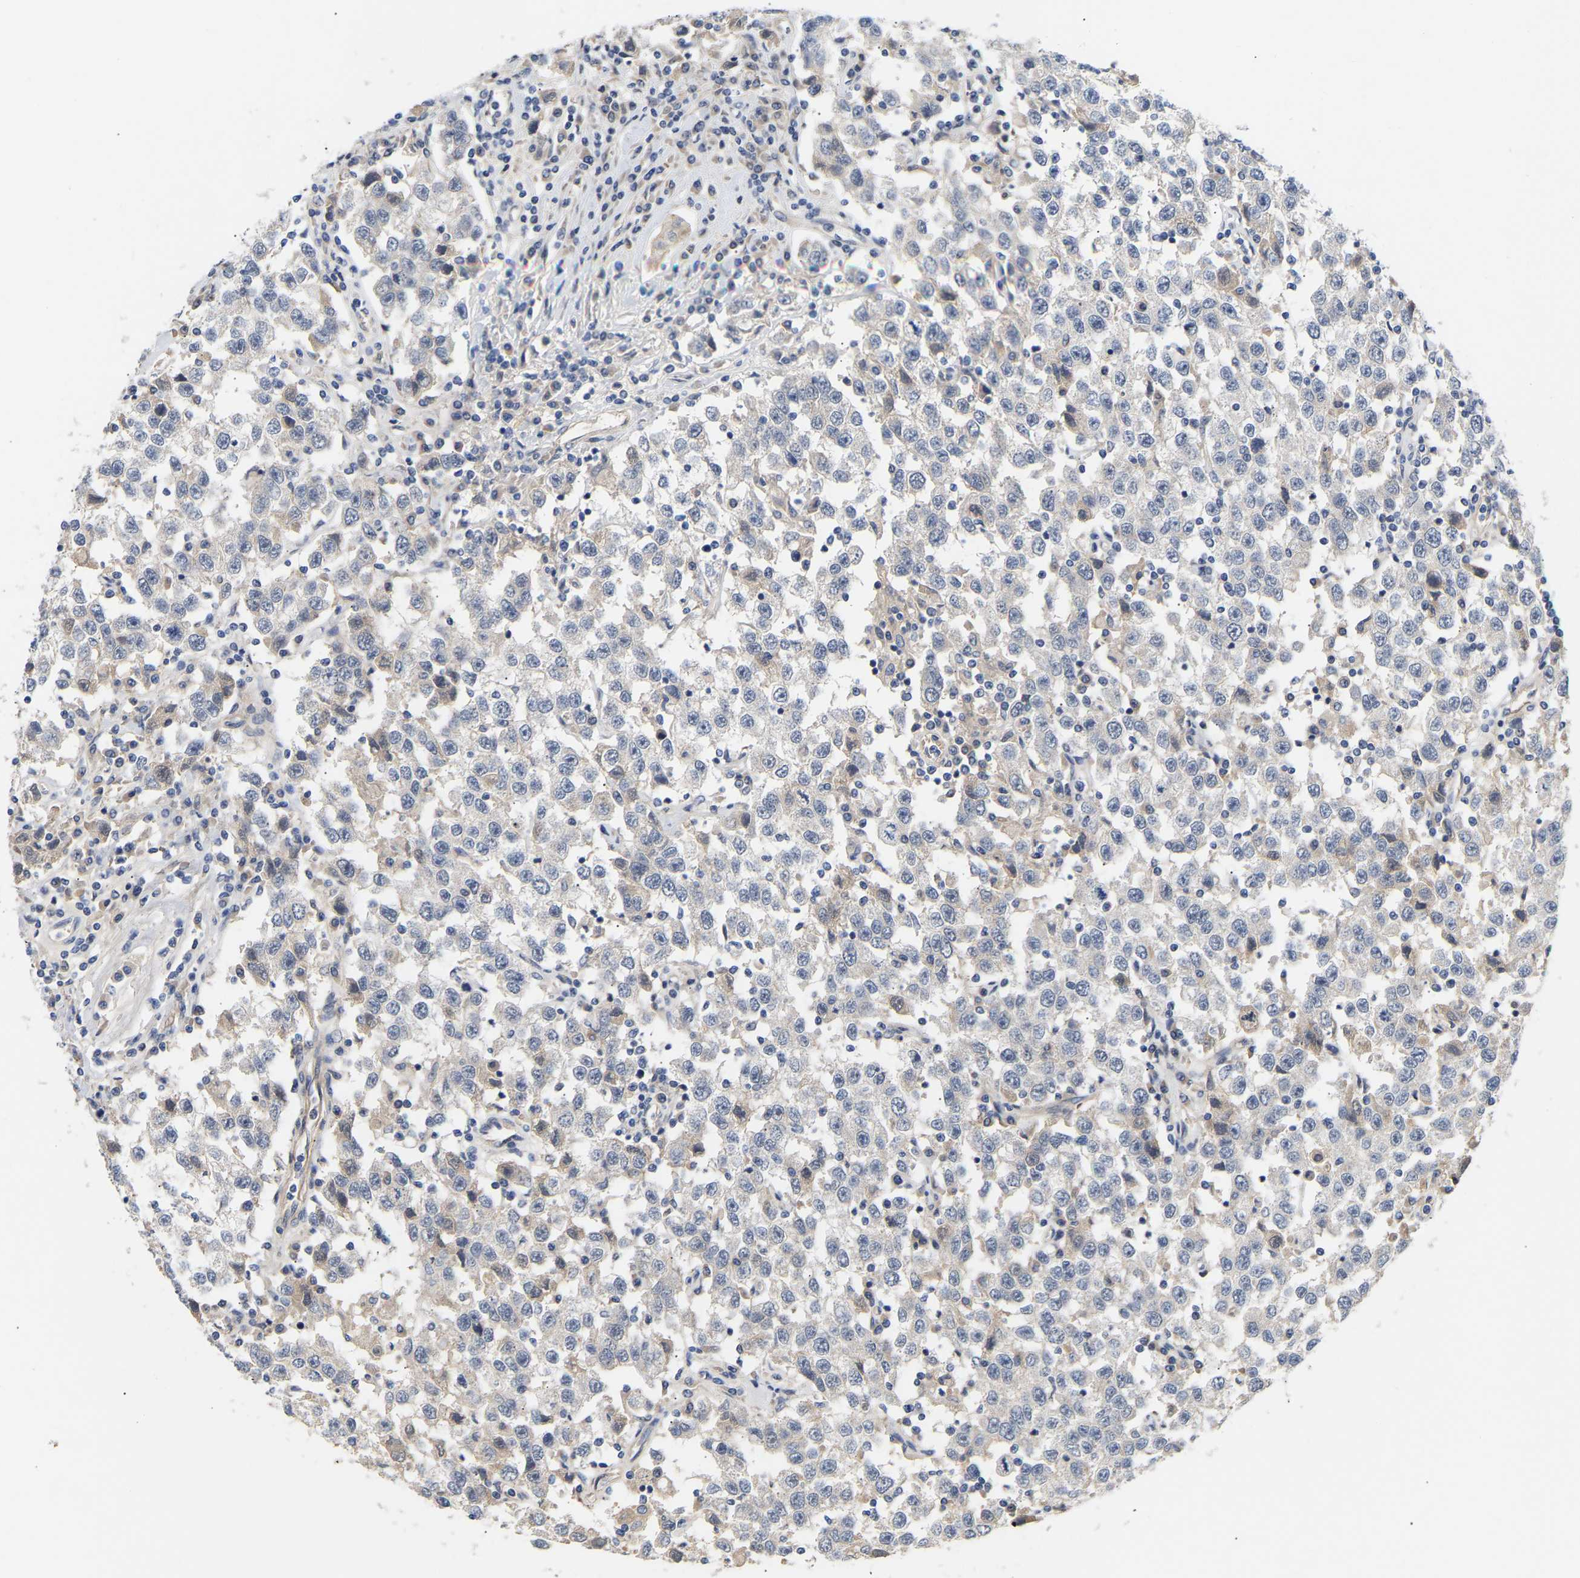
{"staining": {"intensity": "weak", "quantity": "<25%", "location": "cytoplasmic/membranous"}, "tissue": "testis cancer", "cell_type": "Tumor cells", "image_type": "cancer", "snomed": [{"axis": "morphology", "description": "Seminoma, NOS"}, {"axis": "topography", "description": "Testis"}], "caption": "Human testis cancer (seminoma) stained for a protein using IHC reveals no expression in tumor cells.", "gene": "KASH5", "patient": {"sex": "male", "age": 41}}